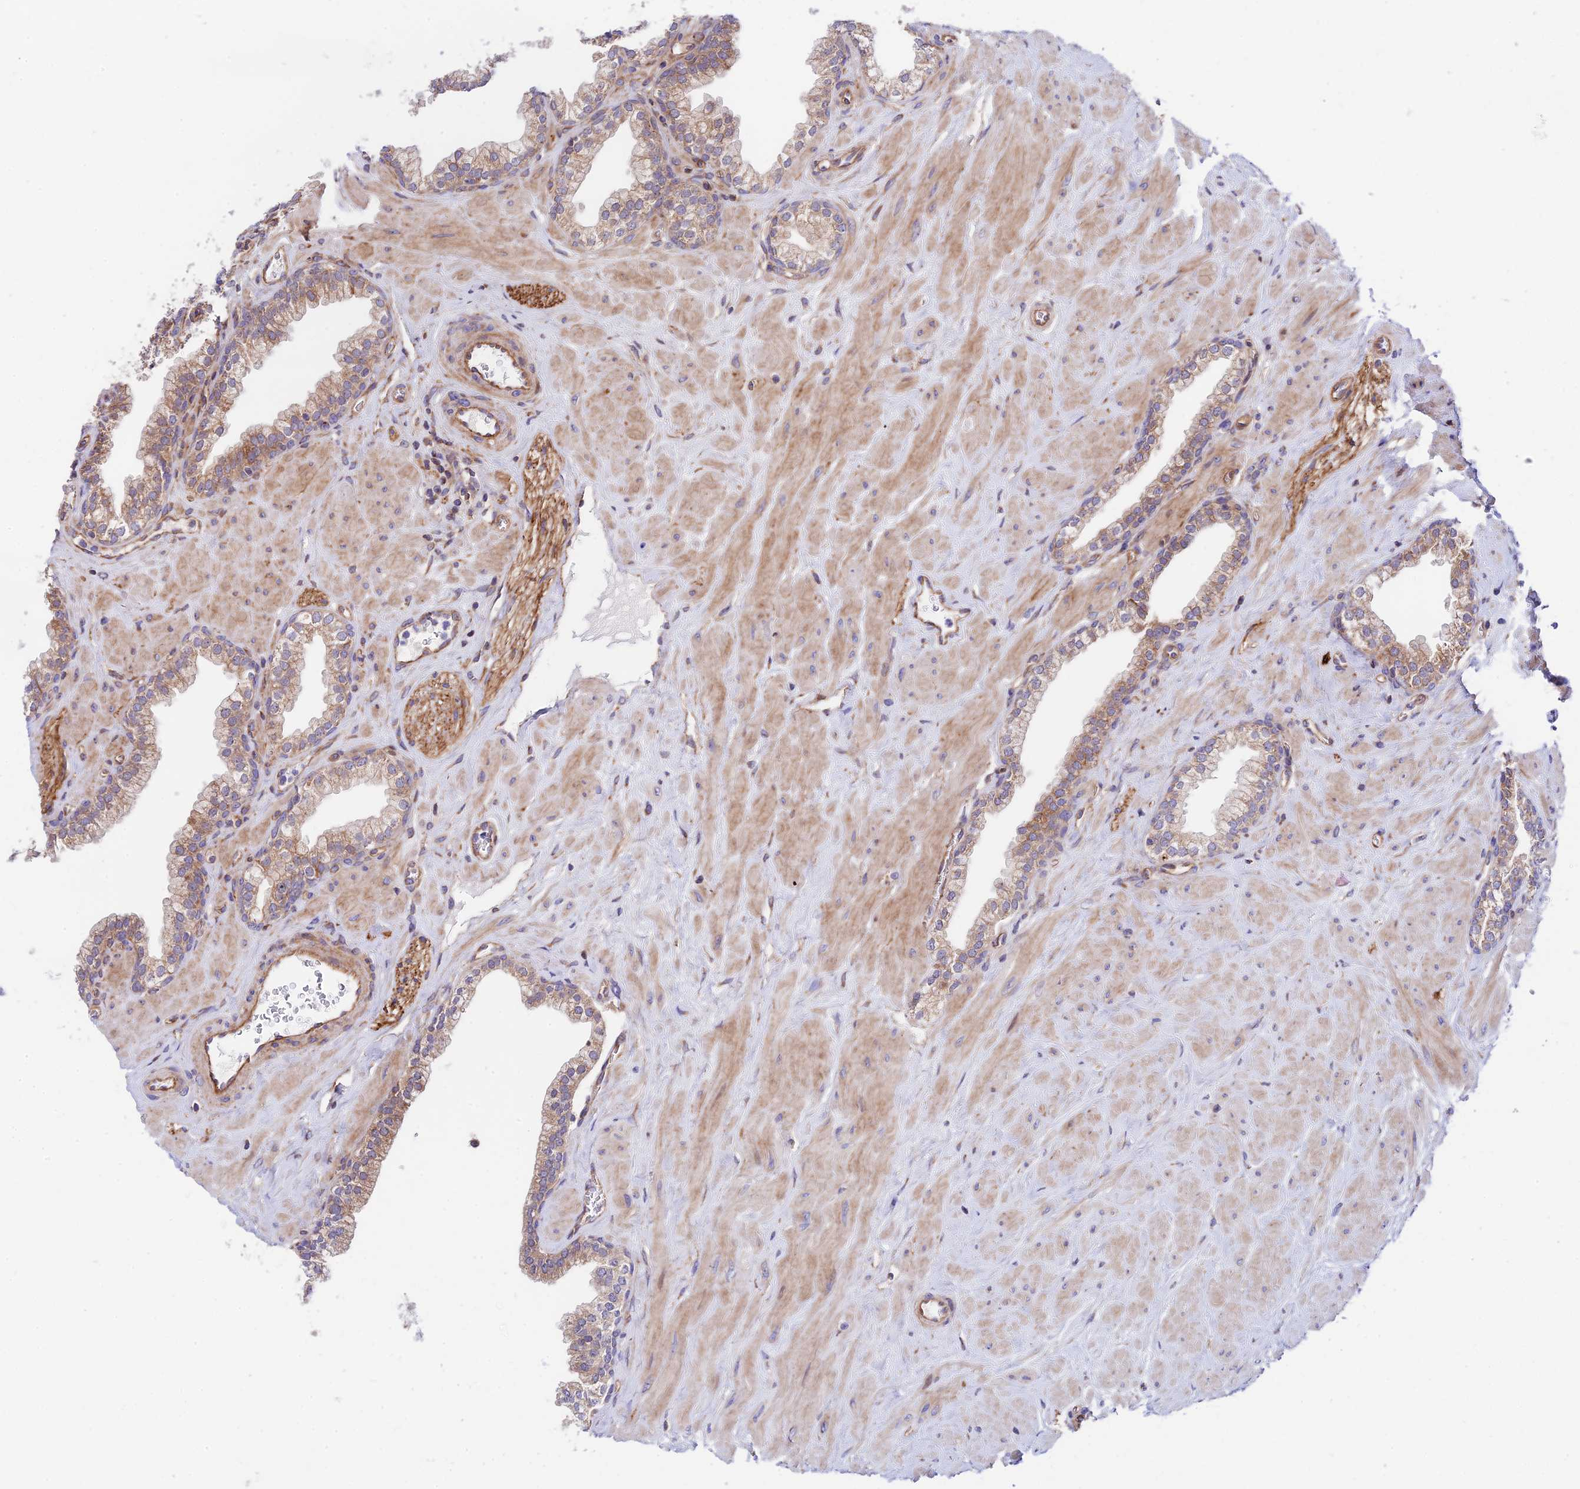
{"staining": {"intensity": "moderate", "quantity": "25%-75%", "location": "cytoplasmic/membranous"}, "tissue": "prostate", "cell_type": "Glandular cells", "image_type": "normal", "snomed": [{"axis": "morphology", "description": "Normal tissue, NOS"}, {"axis": "morphology", "description": "Urothelial carcinoma, Low grade"}, {"axis": "topography", "description": "Urinary bladder"}, {"axis": "topography", "description": "Prostate"}], "caption": "Immunohistochemical staining of unremarkable prostate shows medium levels of moderate cytoplasmic/membranous expression in about 25%-75% of glandular cells.", "gene": "VPS13C", "patient": {"sex": "male", "age": 60}}